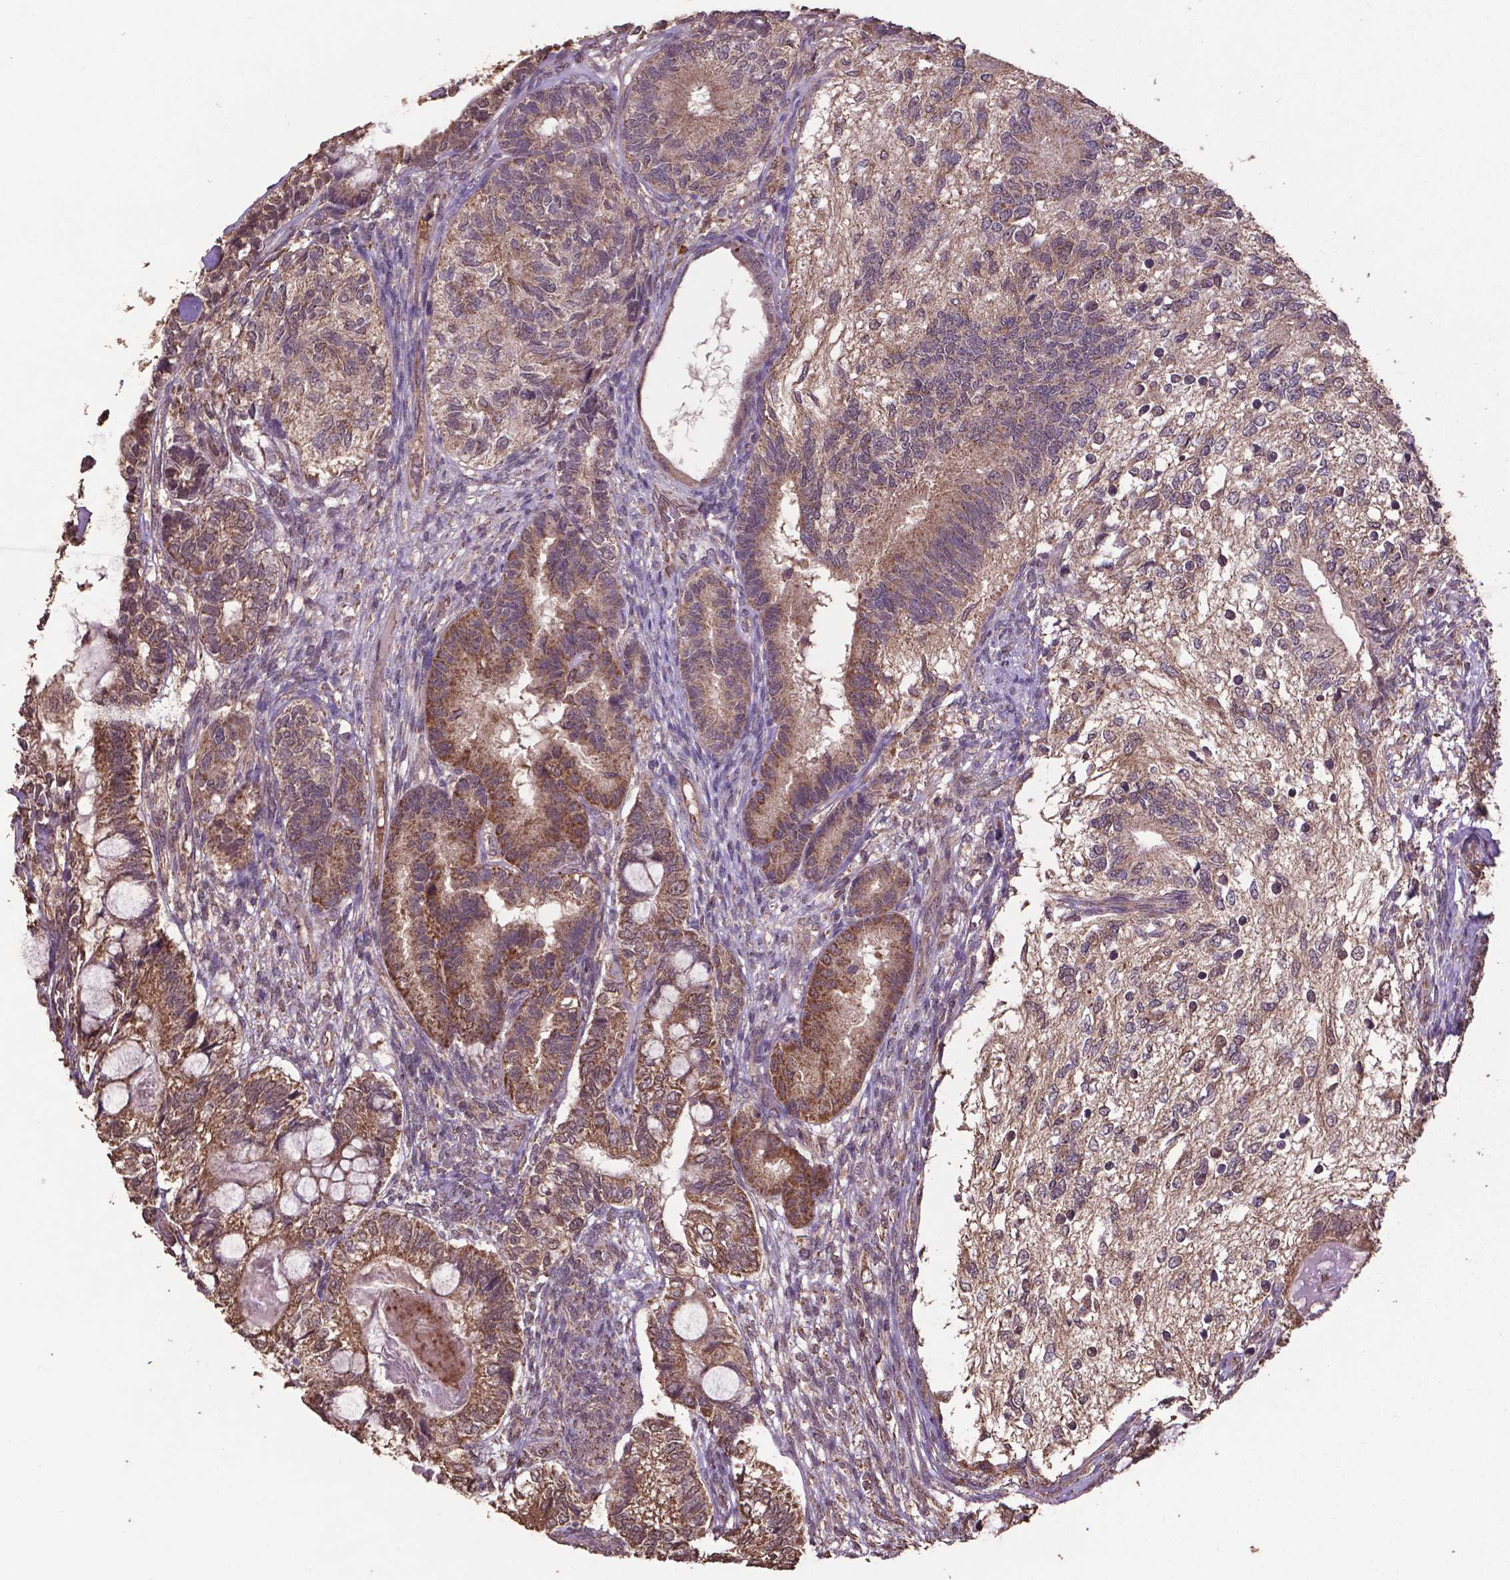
{"staining": {"intensity": "moderate", "quantity": ">75%", "location": "cytoplasmic/membranous"}, "tissue": "testis cancer", "cell_type": "Tumor cells", "image_type": "cancer", "snomed": [{"axis": "morphology", "description": "Seminoma, NOS"}, {"axis": "morphology", "description": "Carcinoma, Embryonal, NOS"}, {"axis": "topography", "description": "Testis"}], "caption": "This is an image of immunohistochemistry (IHC) staining of embryonal carcinoma (testis), which shows moderate staining in the cytoplasmic/membranous of tumor cells.", "gene": "DCAF1", "patient": {"sex": "male", "age": 41}}